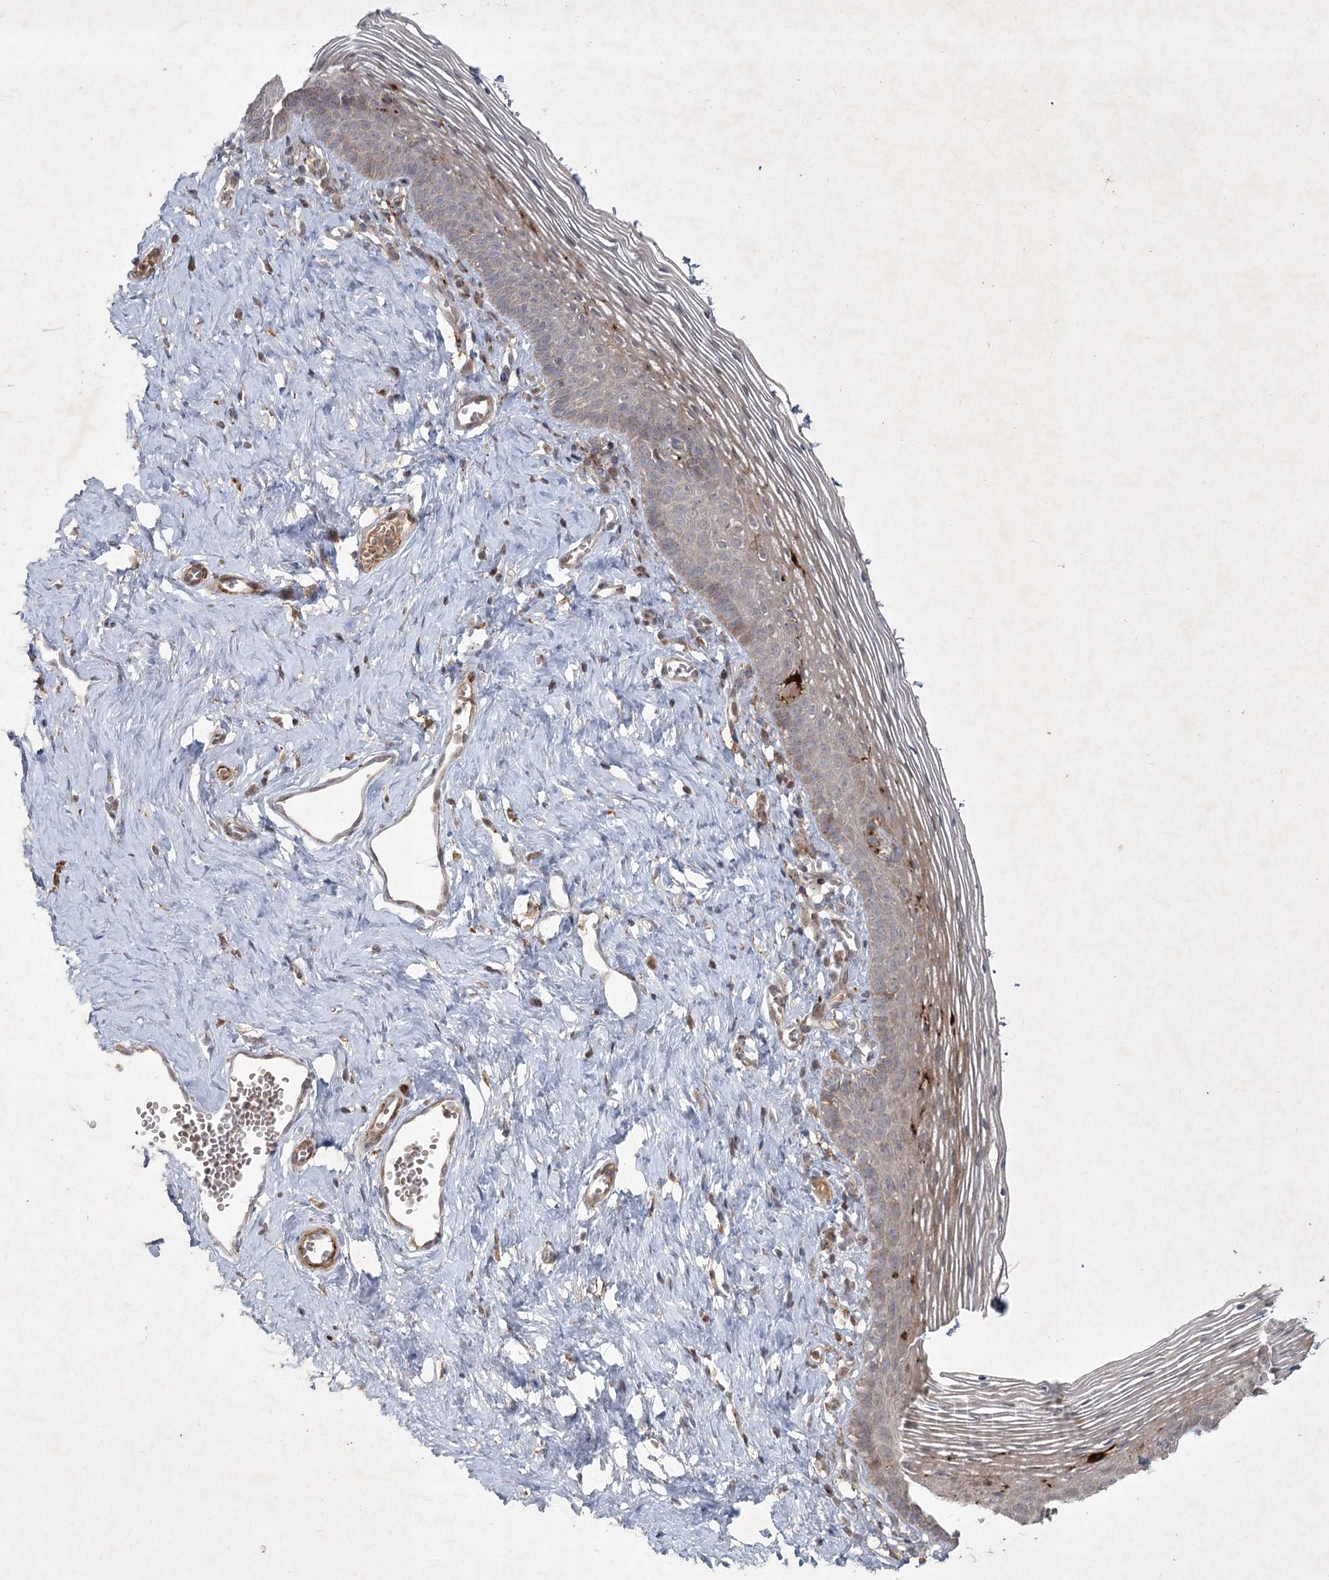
{"staining": {"intensity": "weak", "quantity": "25%-75%", "location": "cytoplasmic/membranous"}, "tissue": "vagina", "cell_type": "Squamous epithelial cells", "image_type": "normal", "snomed": [{"axis": "morphology", "description": "Normal tissue, NOS"}, {"axis": "topography", "description": "Vagina"}], "caption": "Vagina stained with DAB immunohistochemistry (IHC) reveals low levels of weak cytoplasmic/membranous expression in approximately 25%-75% of squamous epithelial cells. (DAB (3,3'-diaminobenzidine) IHC with brightfield microscopy, high magnification).", "gene": "KBTBD4", "patient": {"sex": "female", "age": 32}}